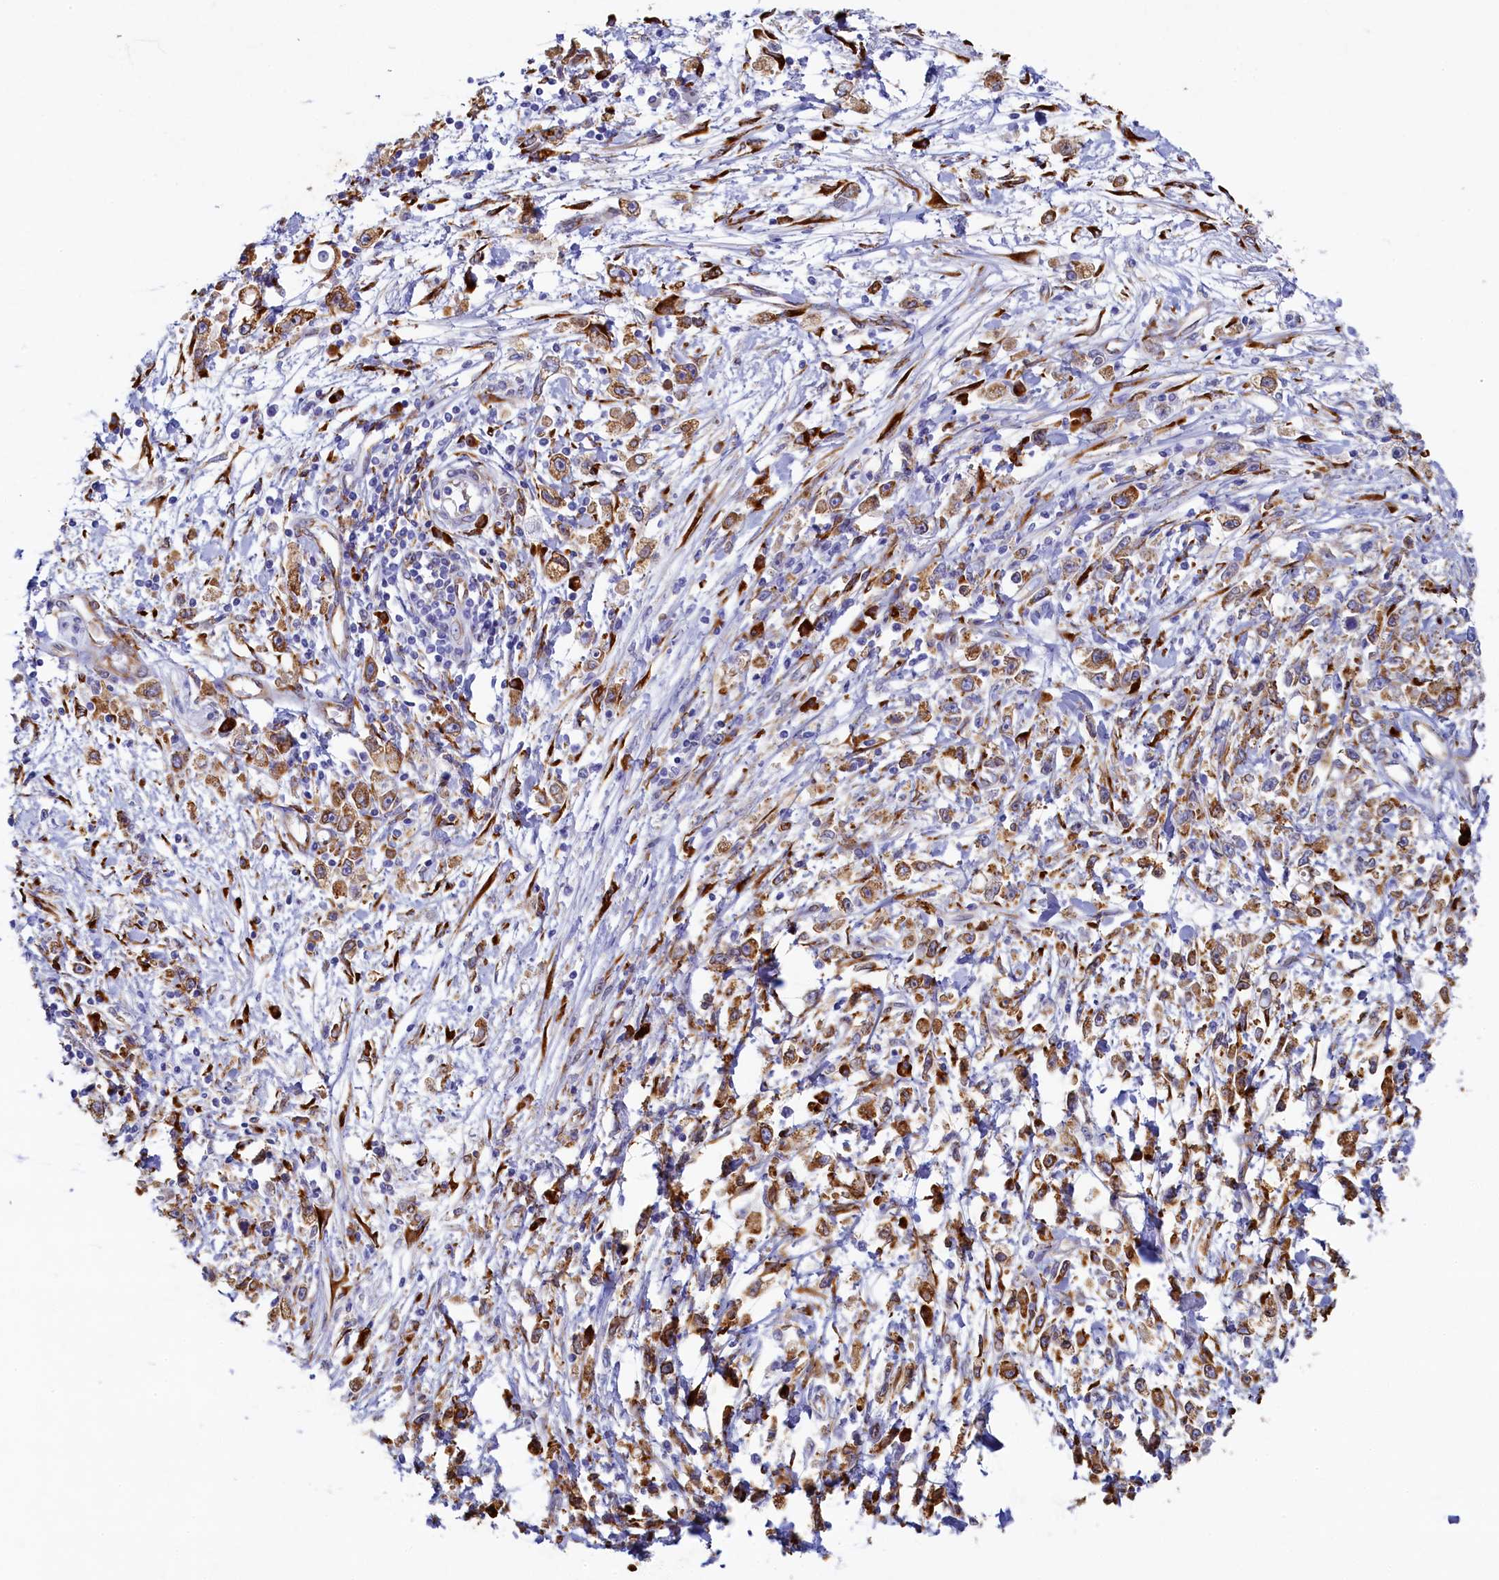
{"staining": {"intensity": "moderate", "quantity": ">75%", "location": "cytoplasmic/membranous"}, "tissue": "stomach cancer", "cell_type": "Tumor cells", "image_type": "cancer", "snomed": [{"axis": "morphology", "description": "Adenocarcinoma, NOS"}, {"axis": "topography", "description": "Stomach"}], "caption": "High-magnification brightfield microscopy of stomach cancer stained with DAB (brown) and counterstained with hematoxylin (blue). tumor cells exhibit moderate cytoplasmic/membranous expression is present in about>75% of cells. Immunohistochemistry stains the protein in brown and the nuclei are stained blue.", "gene": "TMEM18", "patient": {"sex": "female", "age": 59}}